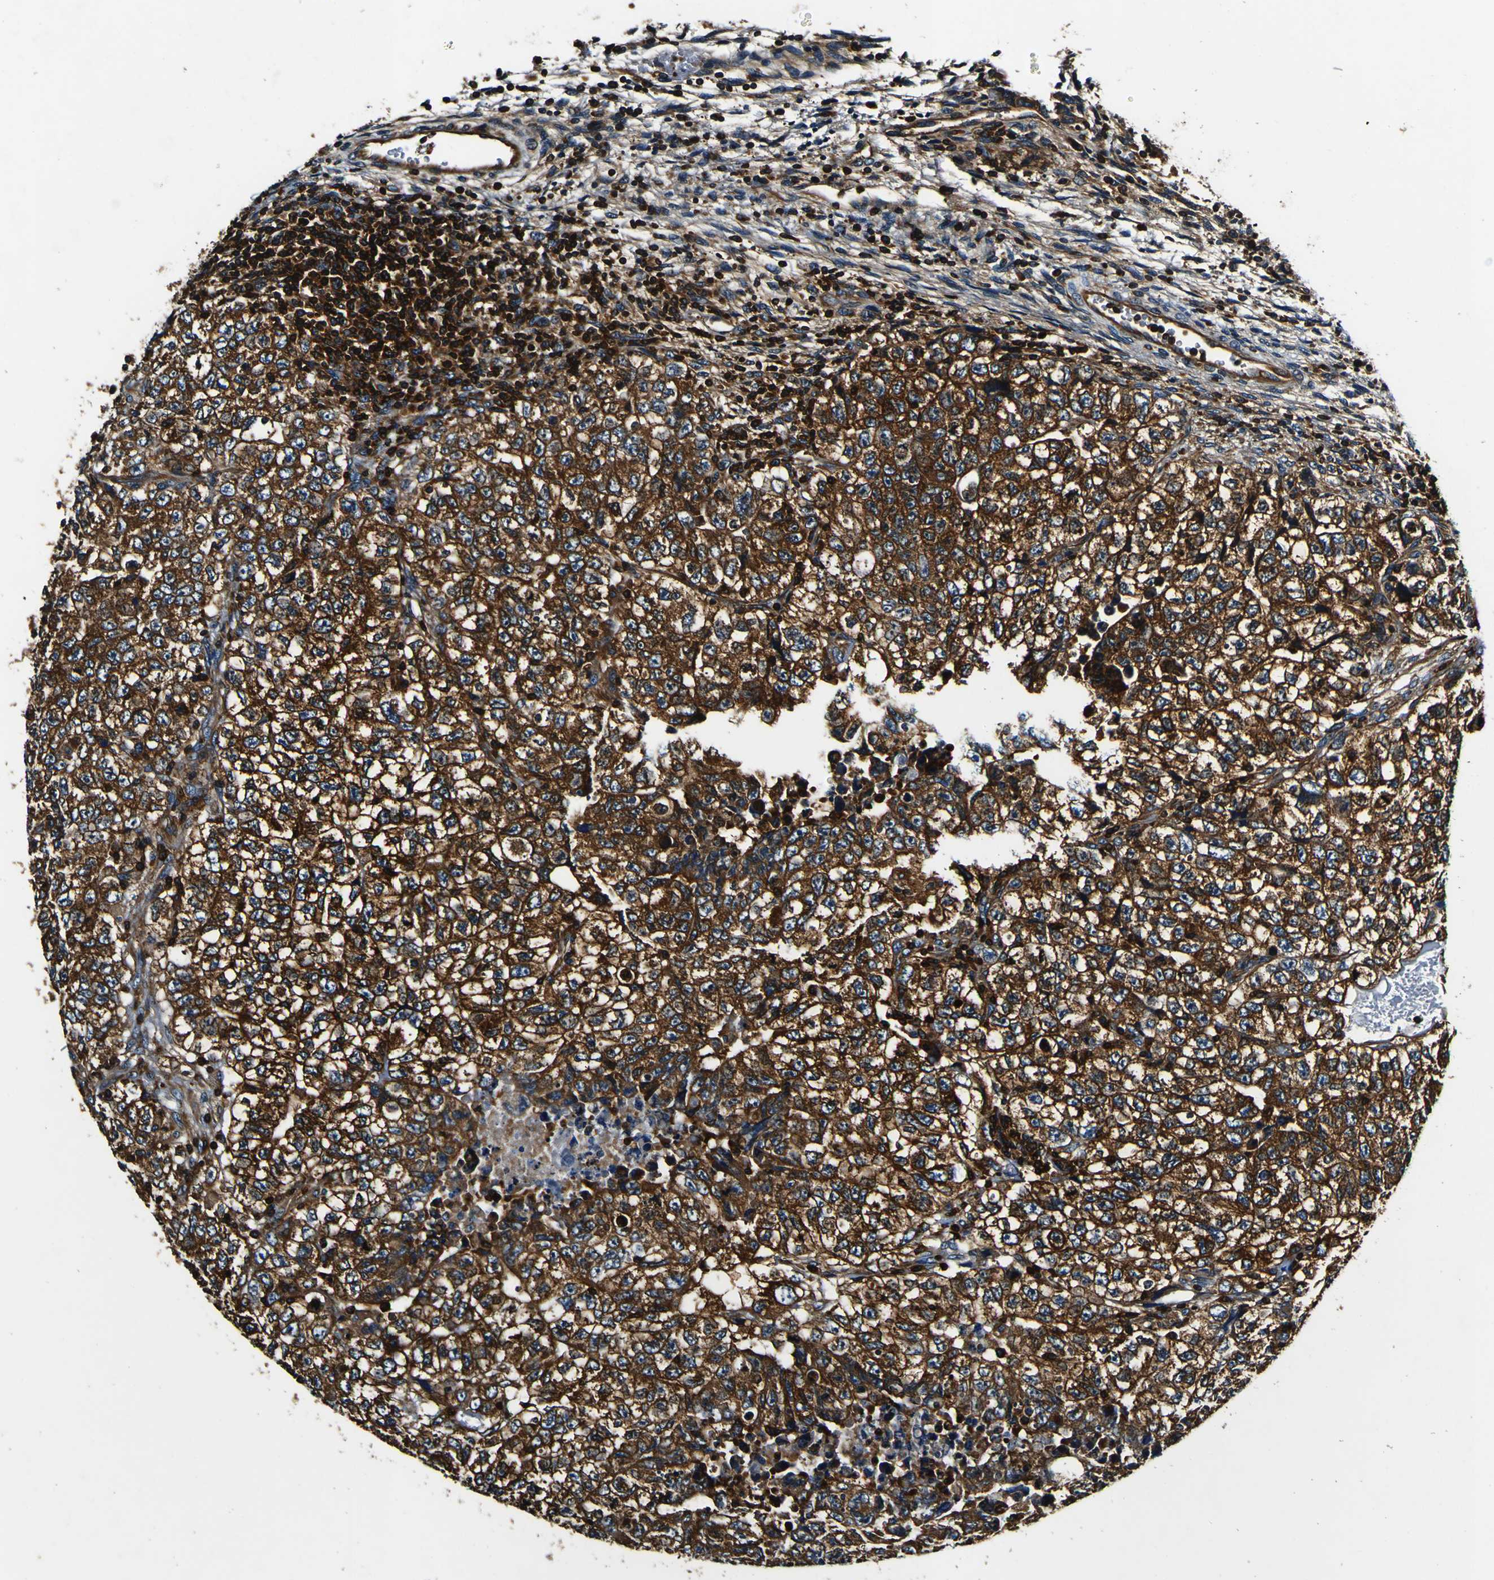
{"staining": {"intensity": "strong", "quantity": ">75%", "location": "cytoplasmic/membranous"}, "tissue": "testis cancer", "cell_type": "Tumor cells", "image_type": "cancer", "snomed": [{"axis": "morphology", "description": "Carcinoma, Embryonal, NOS"}, {"axis": "topography", "description": "Testis"}], "caption": "Brown immunohistochemical staining in human testis cancer (embryonal carcinoma) reveals strong cytoplasmic/membranous staining in approximately >75% of tumor cells.", "gene": "RHOT2", "patient": {"sex": "male", "age": 36}}